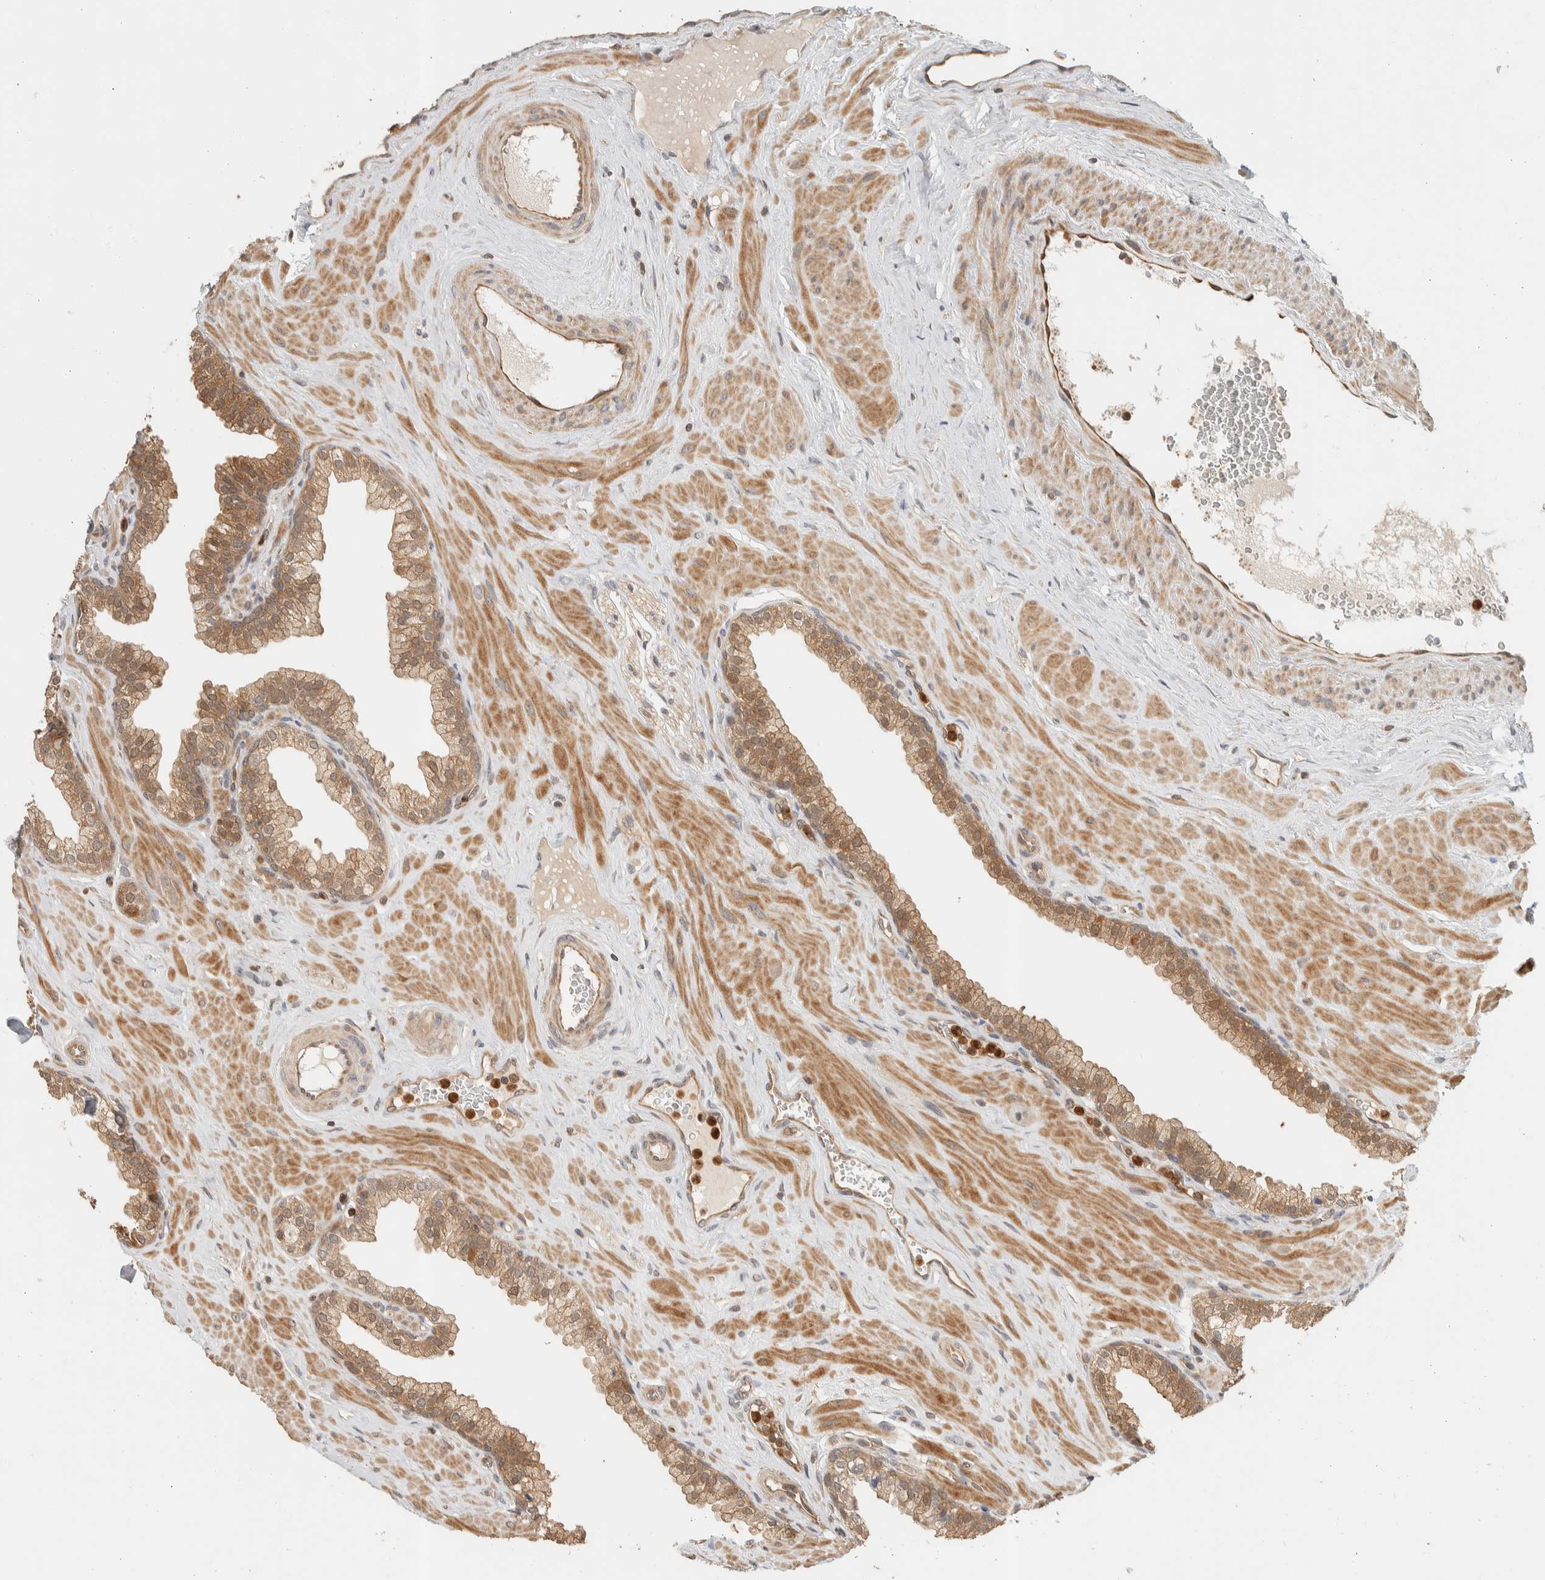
{"staining": {"intensity": "moderate", "quantity": ">75%", "location": "cytoplasmic/membranous"}, "tissue": "prostate", "cell_type": "Glandular cells", "image_type": "normal", "snomed": [{"axis": "morphology", "description": "Normal tissue, NOS"}, {"axis": "morphology", "description": "Urothelial carcinoma, Low grade"}, {"axis": "topography", "description": "Urinary bladder"}, {"axis": "topography", "description": "Prostate"}], "caption": "Protein staining of normal prostate demonstrates moderate cytoplasmic/membranous expression in approximately >75% of glandular cells. (DAB (3,3'-diaminobenzidine) IHC with brightfield microscopy, high magnification).", "gene": "ADSS2", "patient": {"sex": "male", "age": 60}}